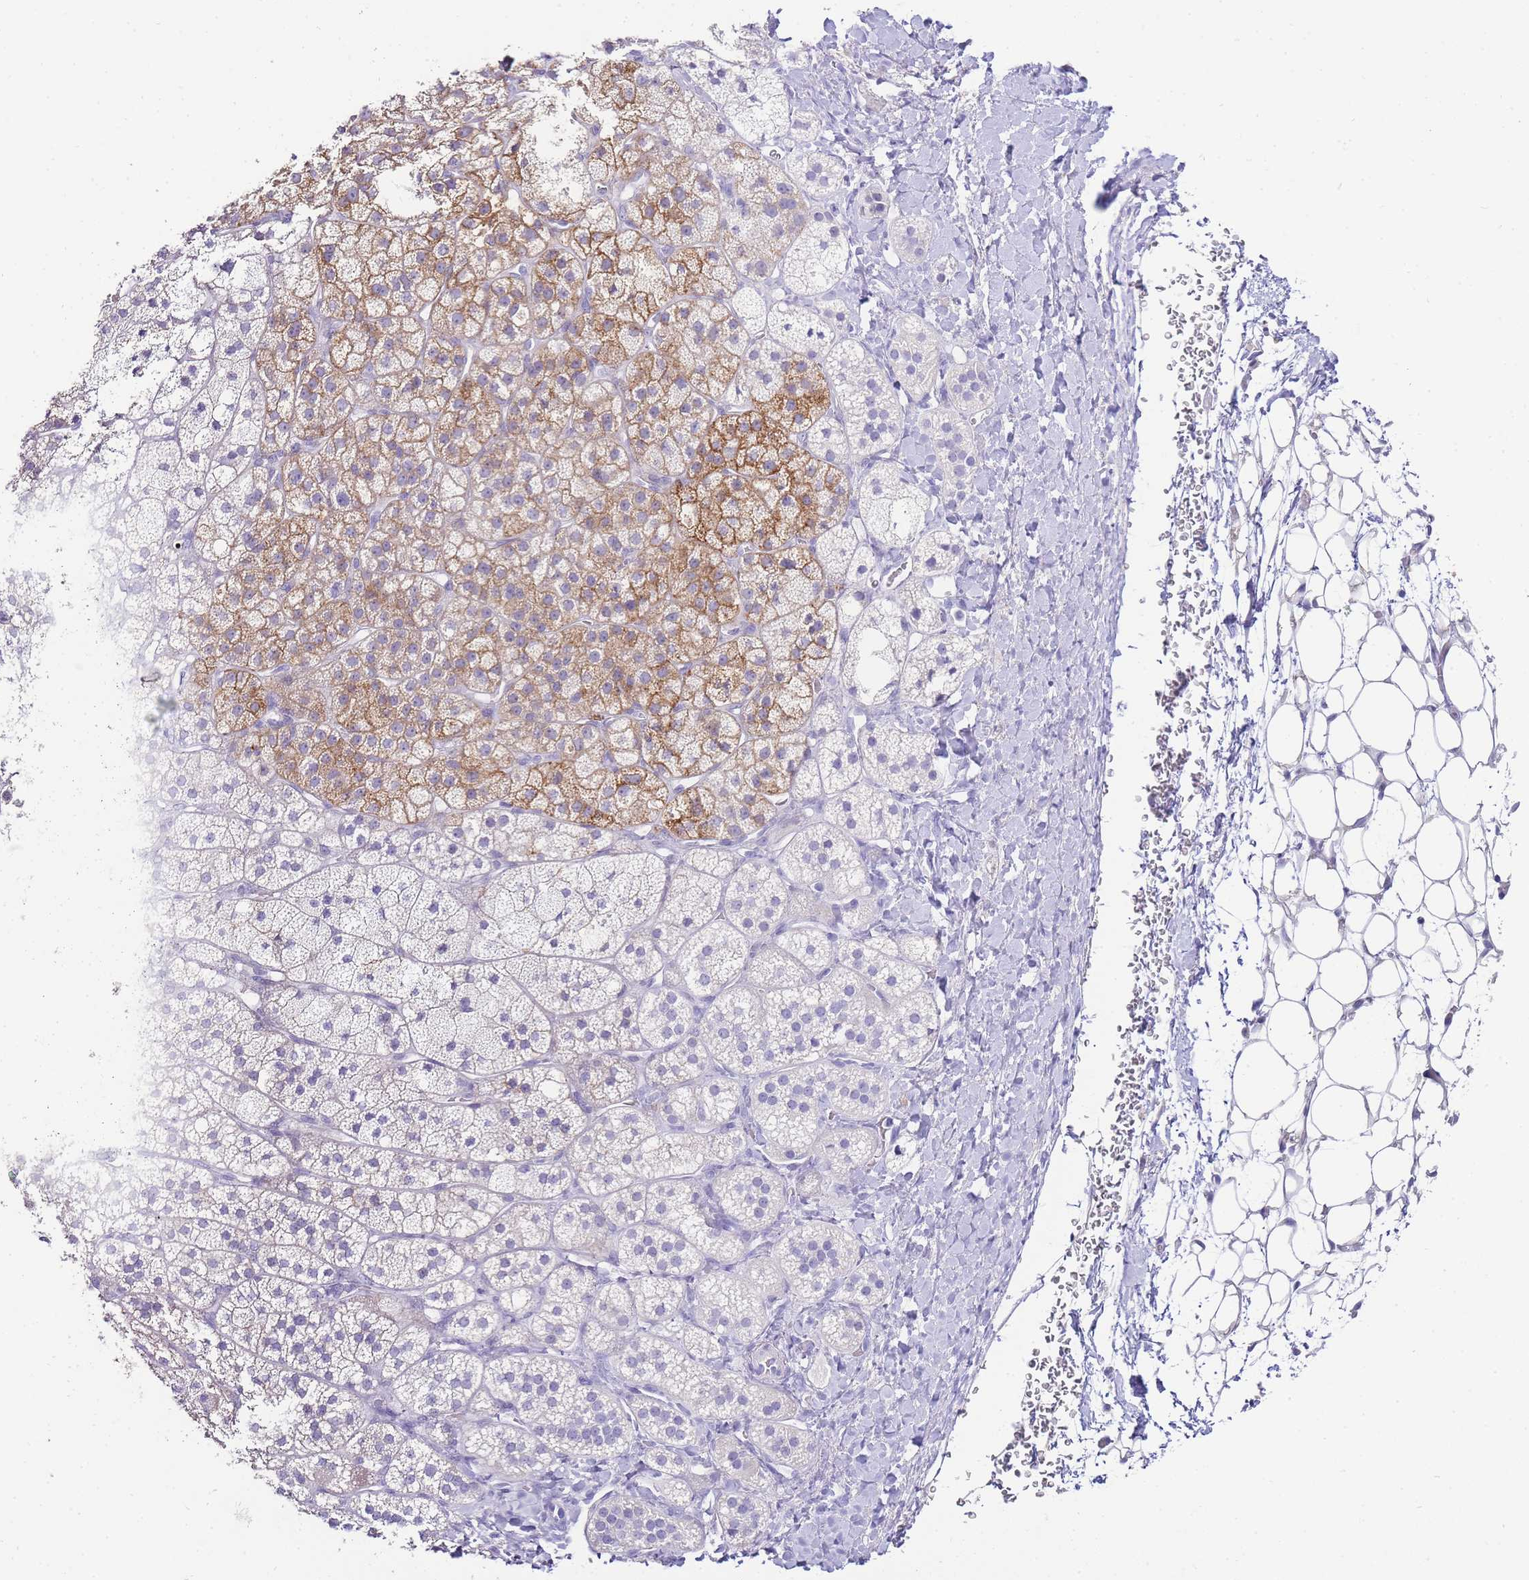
{"staining": {"intensity": "moderate", "quantity": "<25%", "location": "cytoplasmic/membranous"}, "tissue": "adrenal gland", "cell_type": "Glandular cells", "image_type": "normal", "snomed": [{"axis": "morphology", "description": "Normal tissue, NOS"}, {"axis": "topography", "description": "Adrenal gland"}], "caption": "Unremarkable adrenal gland was stained to show a protein in brown. There is low levels of moderate cytoplasmic/membranous expression in approximately <25% of glandular cells.", "gene": "DPP4", "patient": {"sex": "male", "age": 61}}